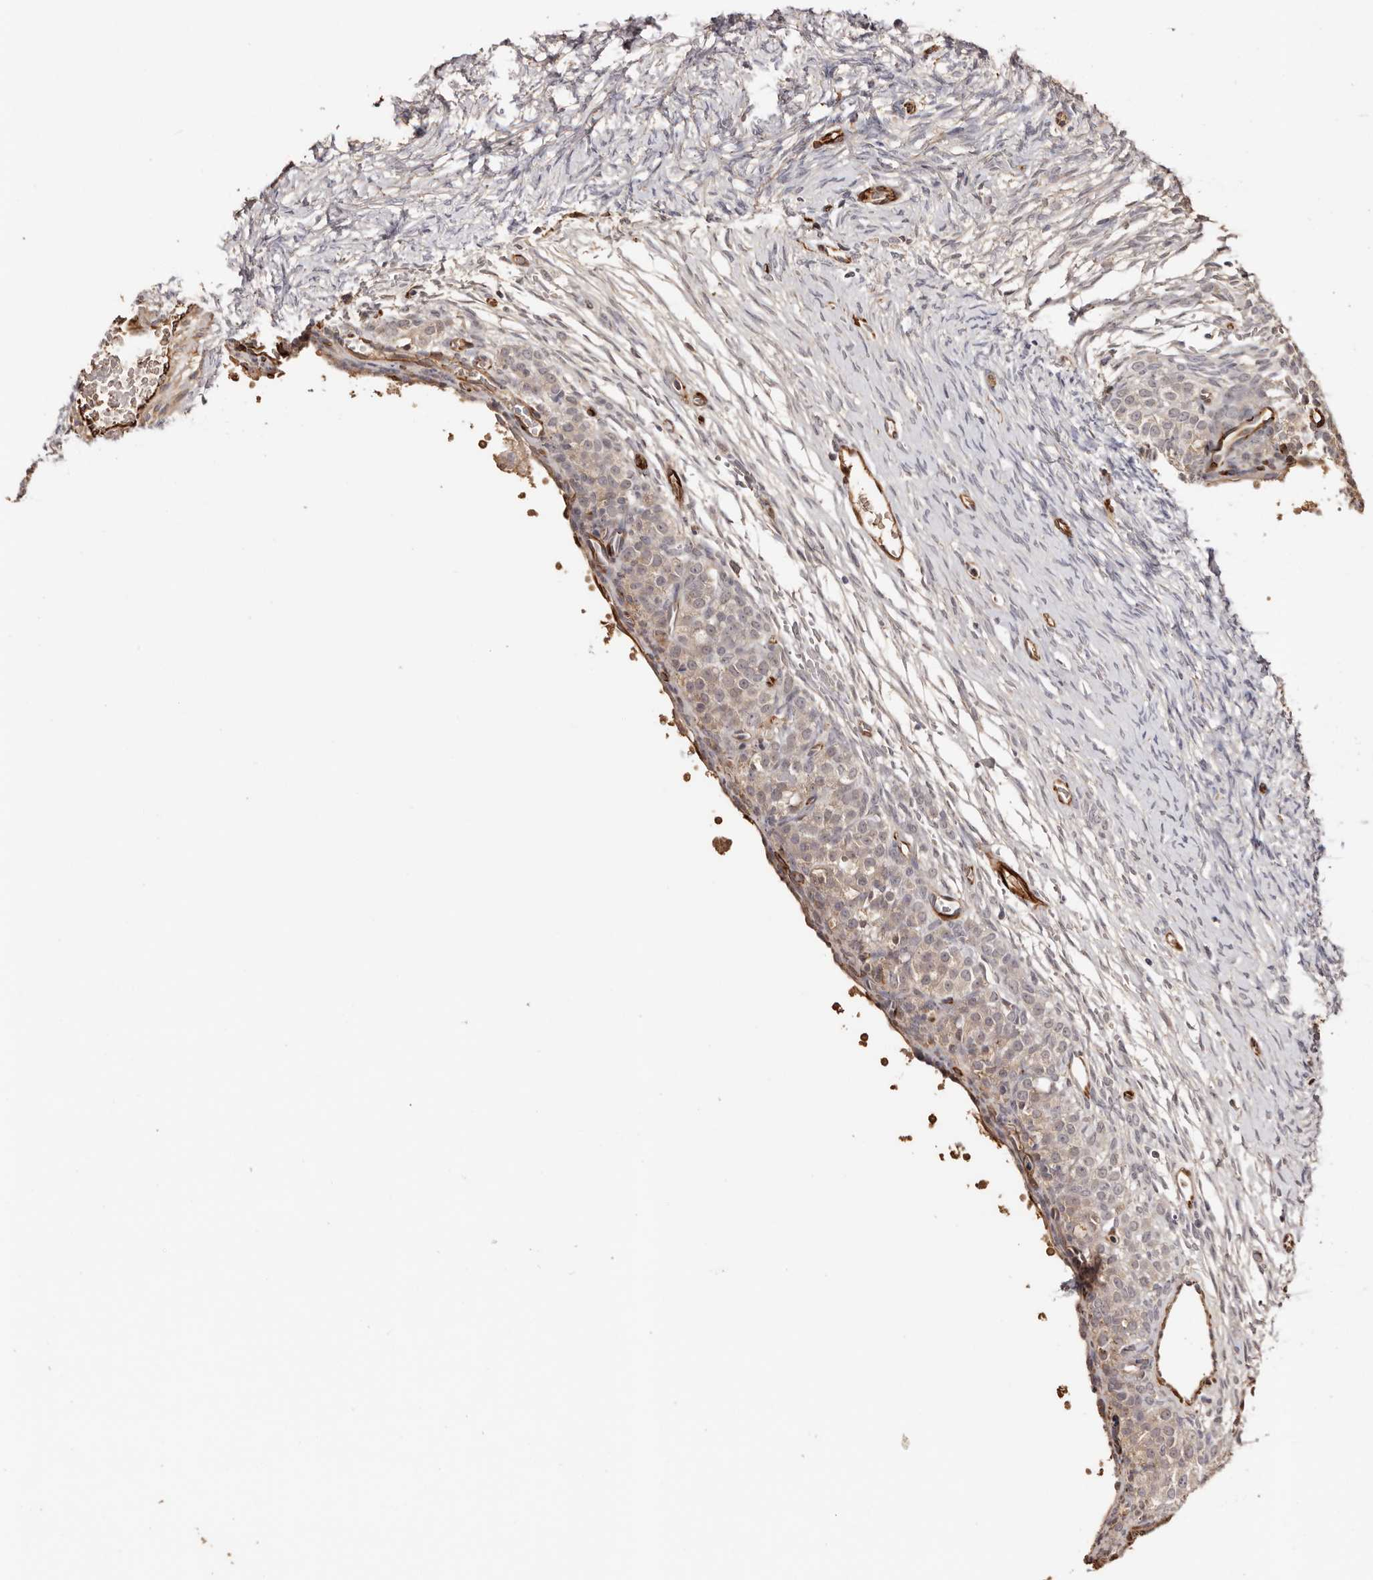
{"staining": {"intensity": "weak", "quantity": "<25%", "location": "cytoplasmic/membranous"}, "tissue": "ovary", "cell_type": "Ovarian stroma cells", "image_type": "normal", "snomed": [{"axis": "morphology", "description": "Adenocarcinoma, NOS"}, {"axis": "topography", "description": "Endometrium"}], "caption": "Ovarian stroma cells show no significant protein staining in normal ovary. Nuclei are stained in blue.", "gene": "ZNF557", "patient": {"sex": "female", "age": 32}}